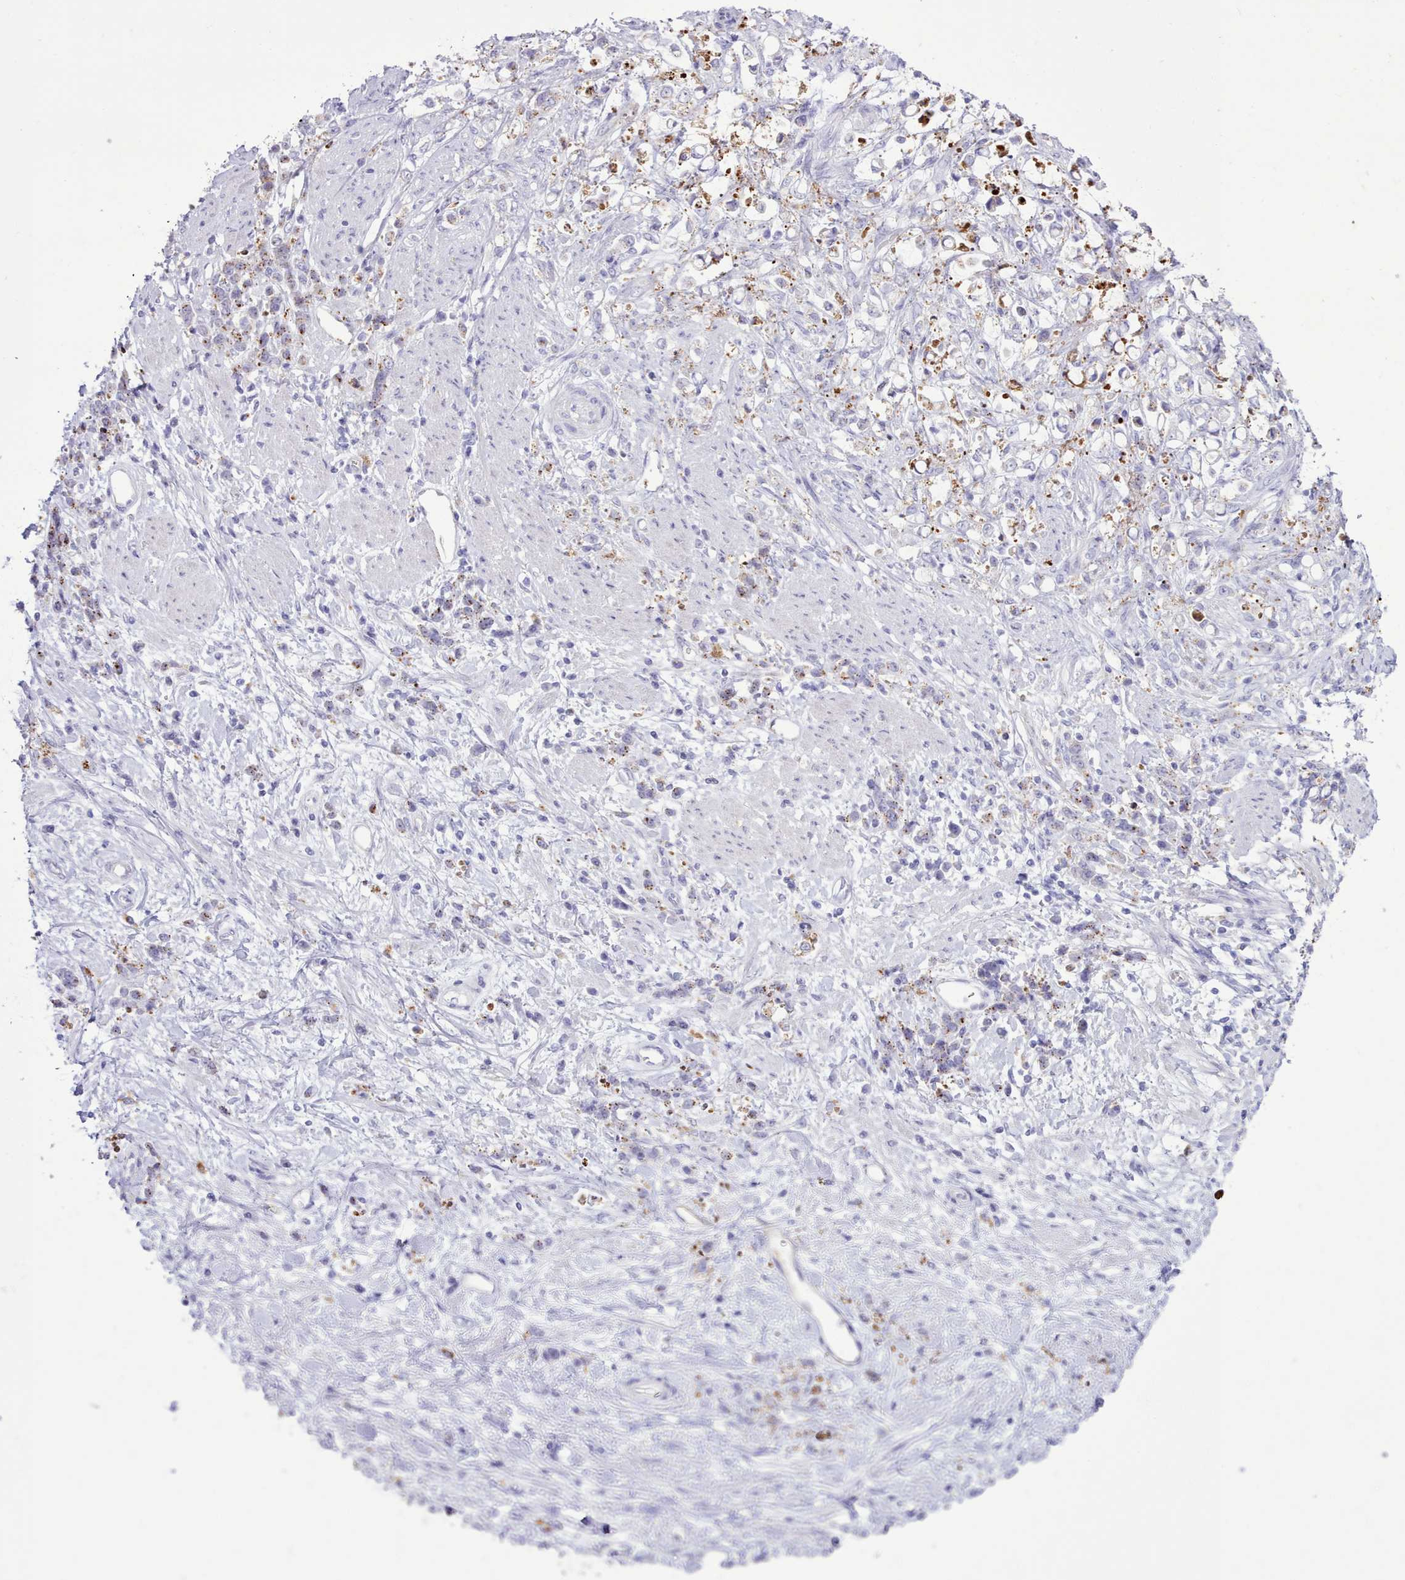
{"staining": {"intensity": "moderate", "quantity": "25%-75%", "location": "cytoplasmic/membranous"}, "tissue": "stomach cancer", "cell_type": "Tumor cells", "image_type": "cancer", "snomed": [{"axis": "morphology", "description": "Adenocarcinoma, NOS"}, {"axis": "topography", "description": "Stomach"}], "caption": "Immunohistochemistry (IHC) staining of adenocarcinoma (stomach), which reveals medium levels of moderate cytoplasmic/membranous positivity in about 25%-75% of tumor cells indicating moderate cytoplasmic/membranous protein staining. The staining was performed using DAB (3,3'-diaminobenzidine) (brown) for protein detection and nuclei were counterstained in hematoxylin (blue).", "gene": "SRD5A1", "patient": {"sex": "female", "age": 60}}